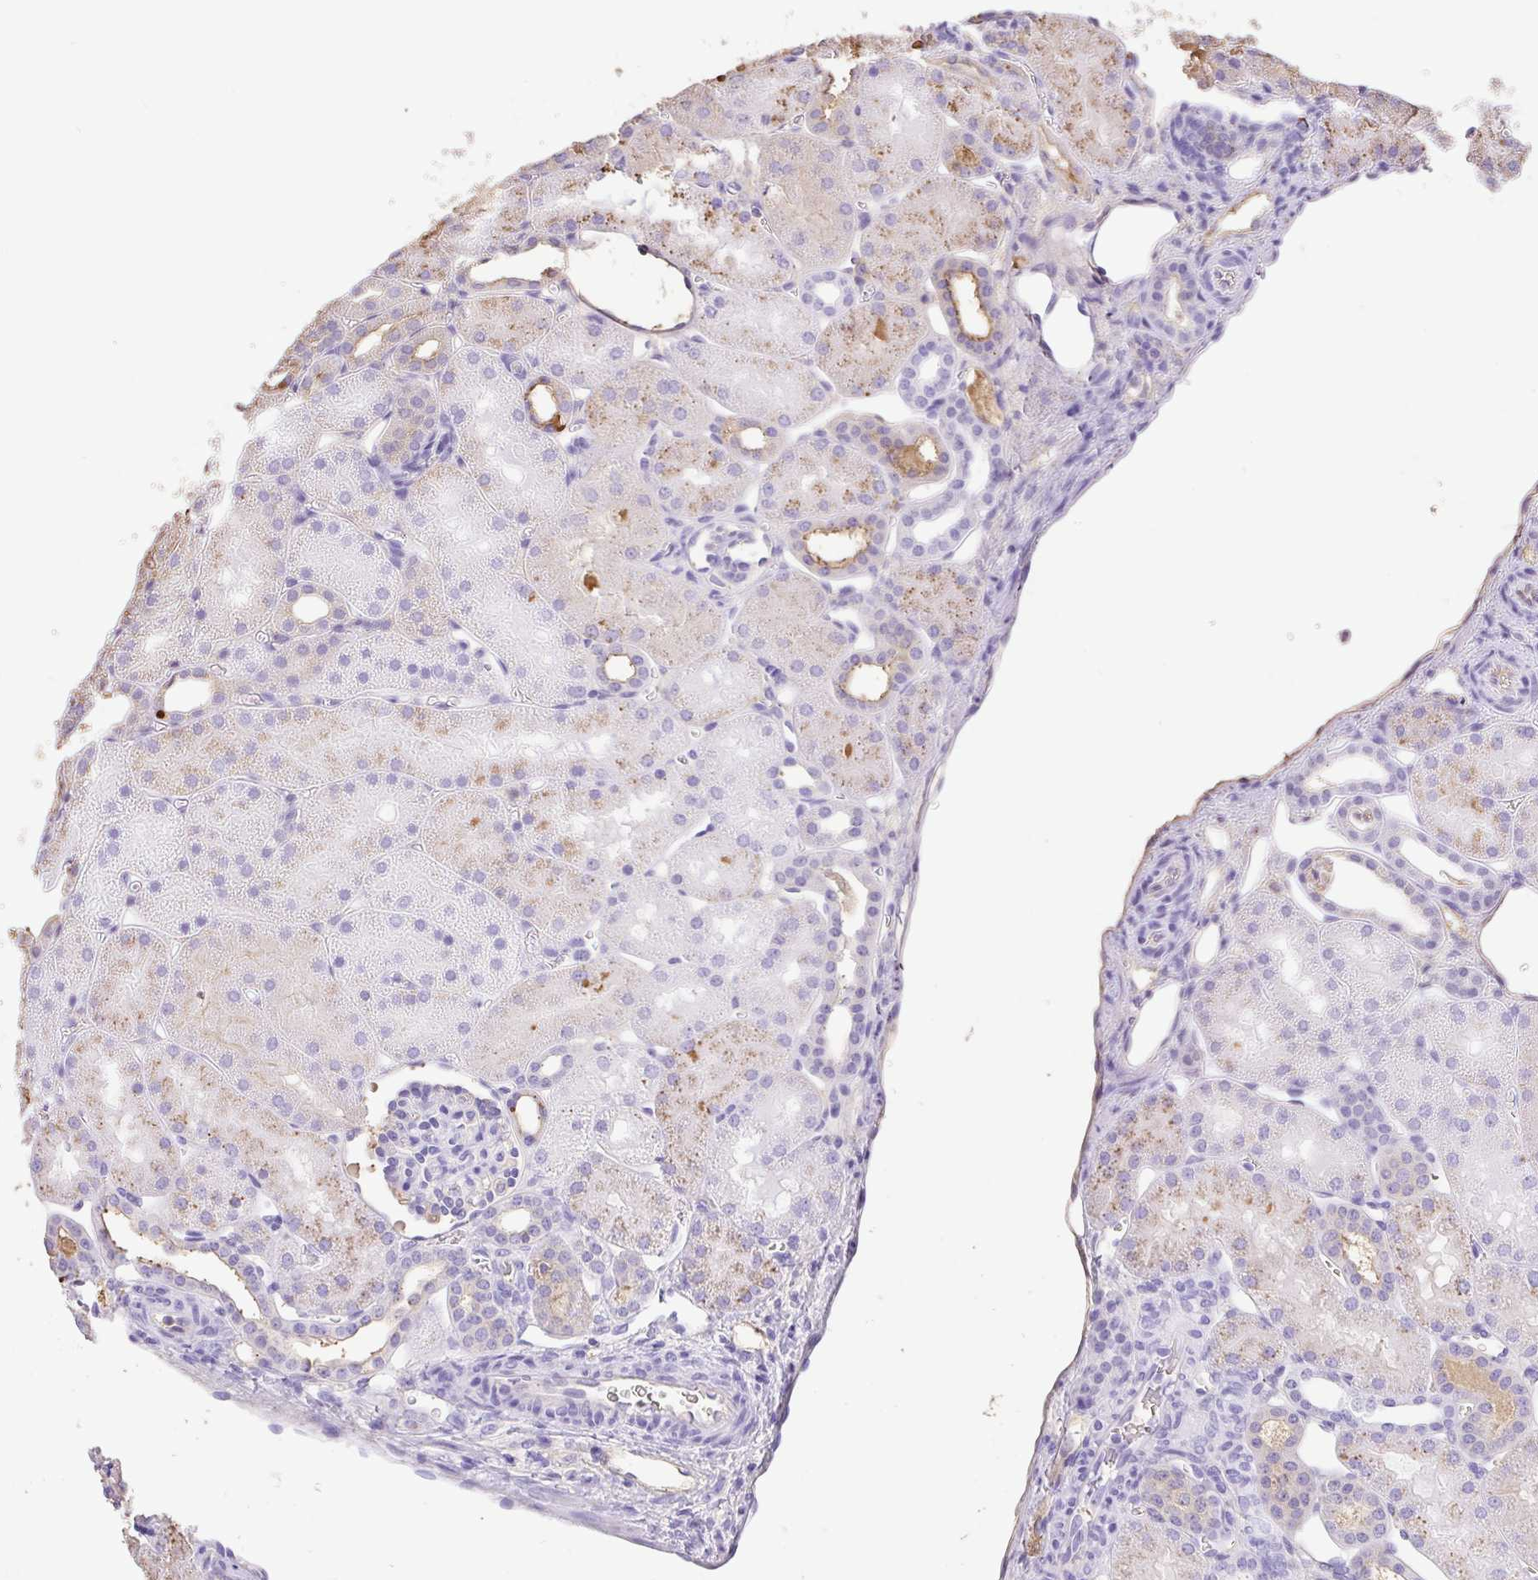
{"staining": {"intensity": "negative", "quantity": "none", "location": "none"}, "tissue": "kidney", "cell_type": "Cells in glomeruli", "image_type": "normal", "snomed": [{"axis": "morphology", "description": "Normal tissue, NOS"}, {"axis": "topography", "description": "Kidney"}], "caption": "Protein analysis of unremarkable kidney demonstrates no significant expression in cells in glomeruli. The staining was performed using DAB to visualize the protein expression in brown, while the nuclei were stained in blue with hematoxylin (Magnification: 20x).", "gene": "HOXC12", "patient": {"sex": "male", "age": 2}}